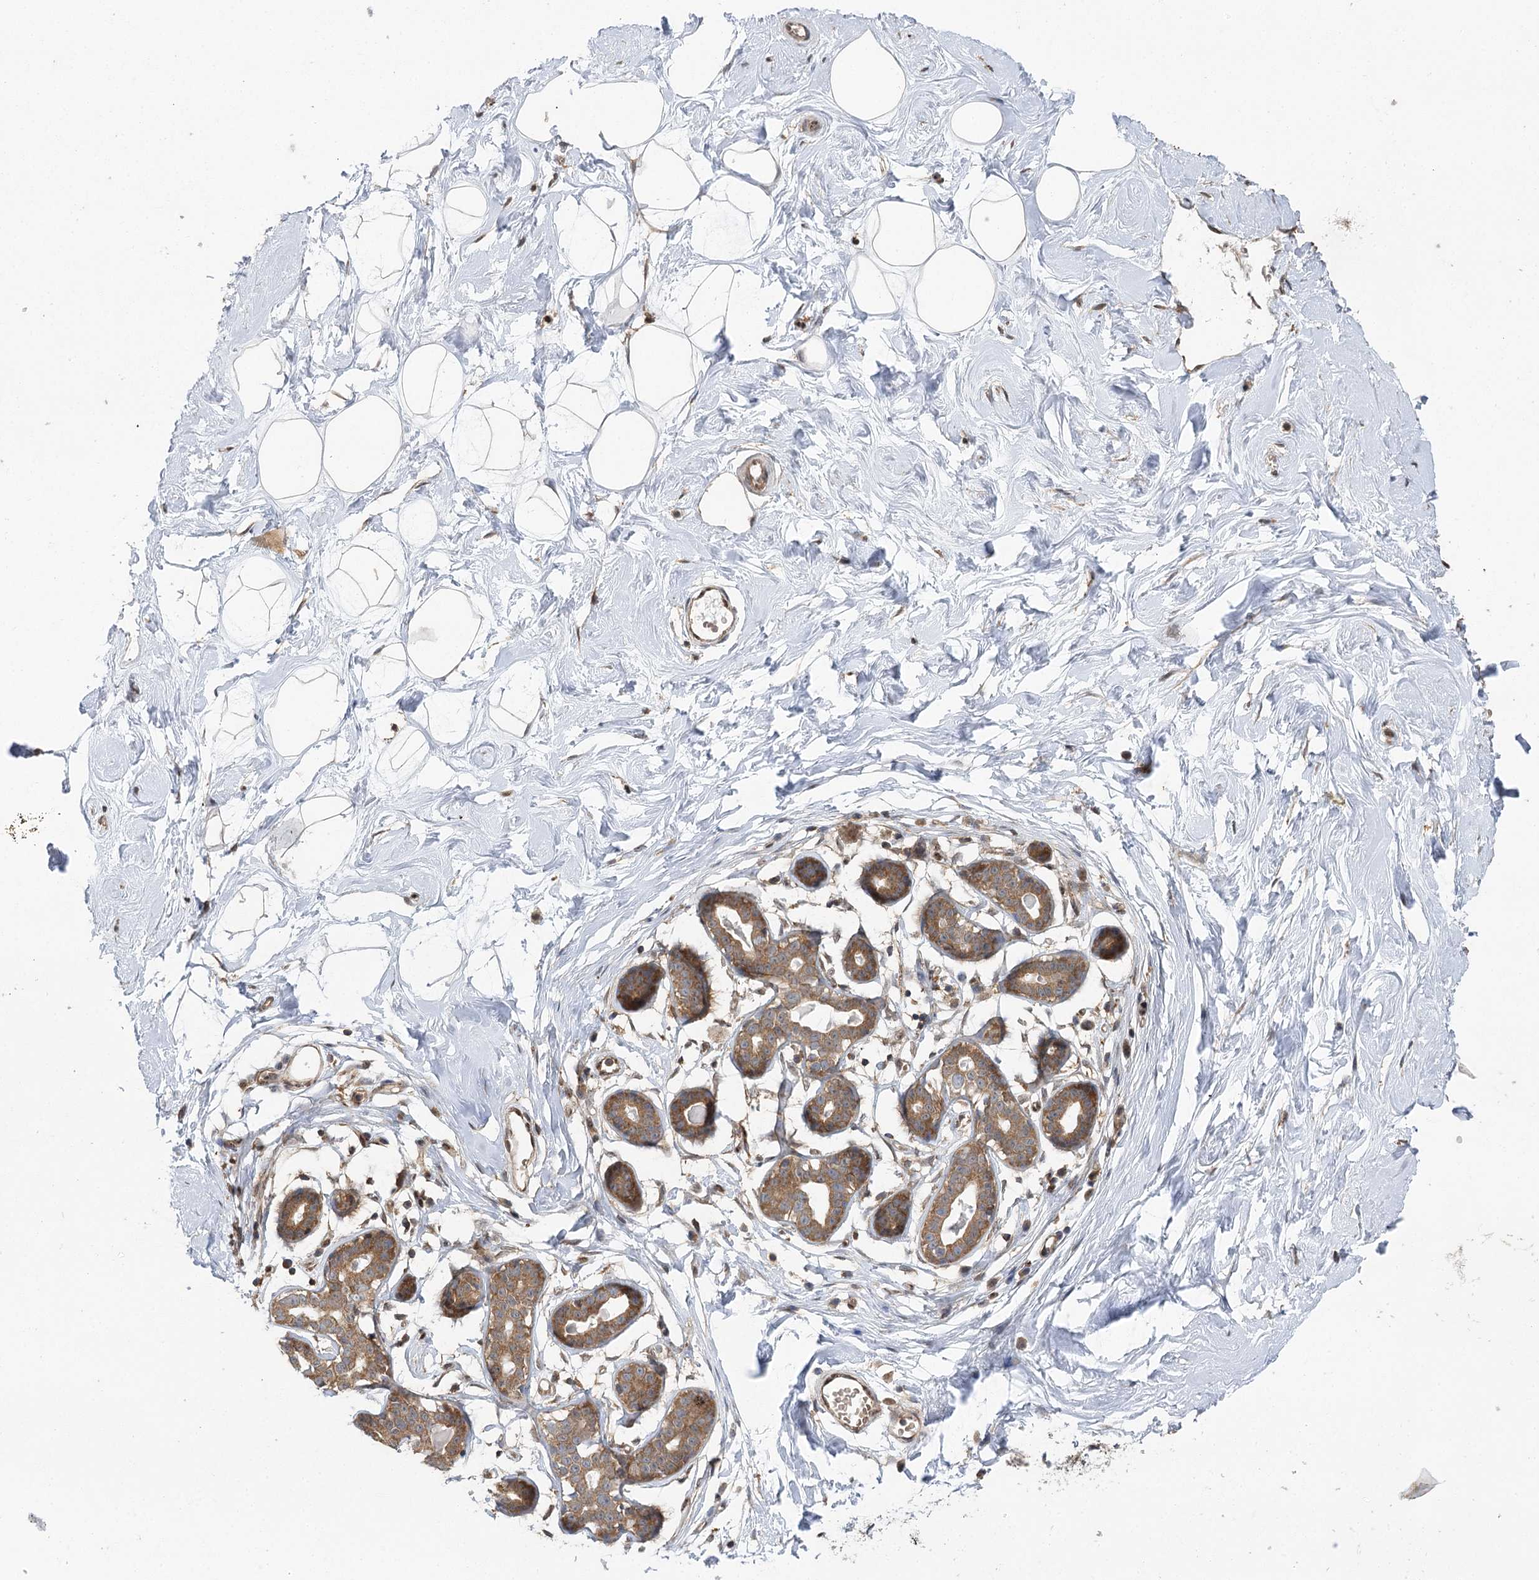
{"staining": {"intensity": "negative", "quantity": "none", "location": "none"}, "tissue": "breast", "cell_type": "Adipocytes", "image_type": "normal", "snomed": [{"axis": "morphology", "description": "Normal tissue, NOS"}, {"axis": "morphology", "description": "Adenoma, NOS"}, {"axis": "topography", "description": "Breast"}], "caption": "Breast stained for a protein using immunohistochemistry reveals no positivity adipocytes.", "gene": "C12orf4", "patient": {"sex": "female", "age": 23}}